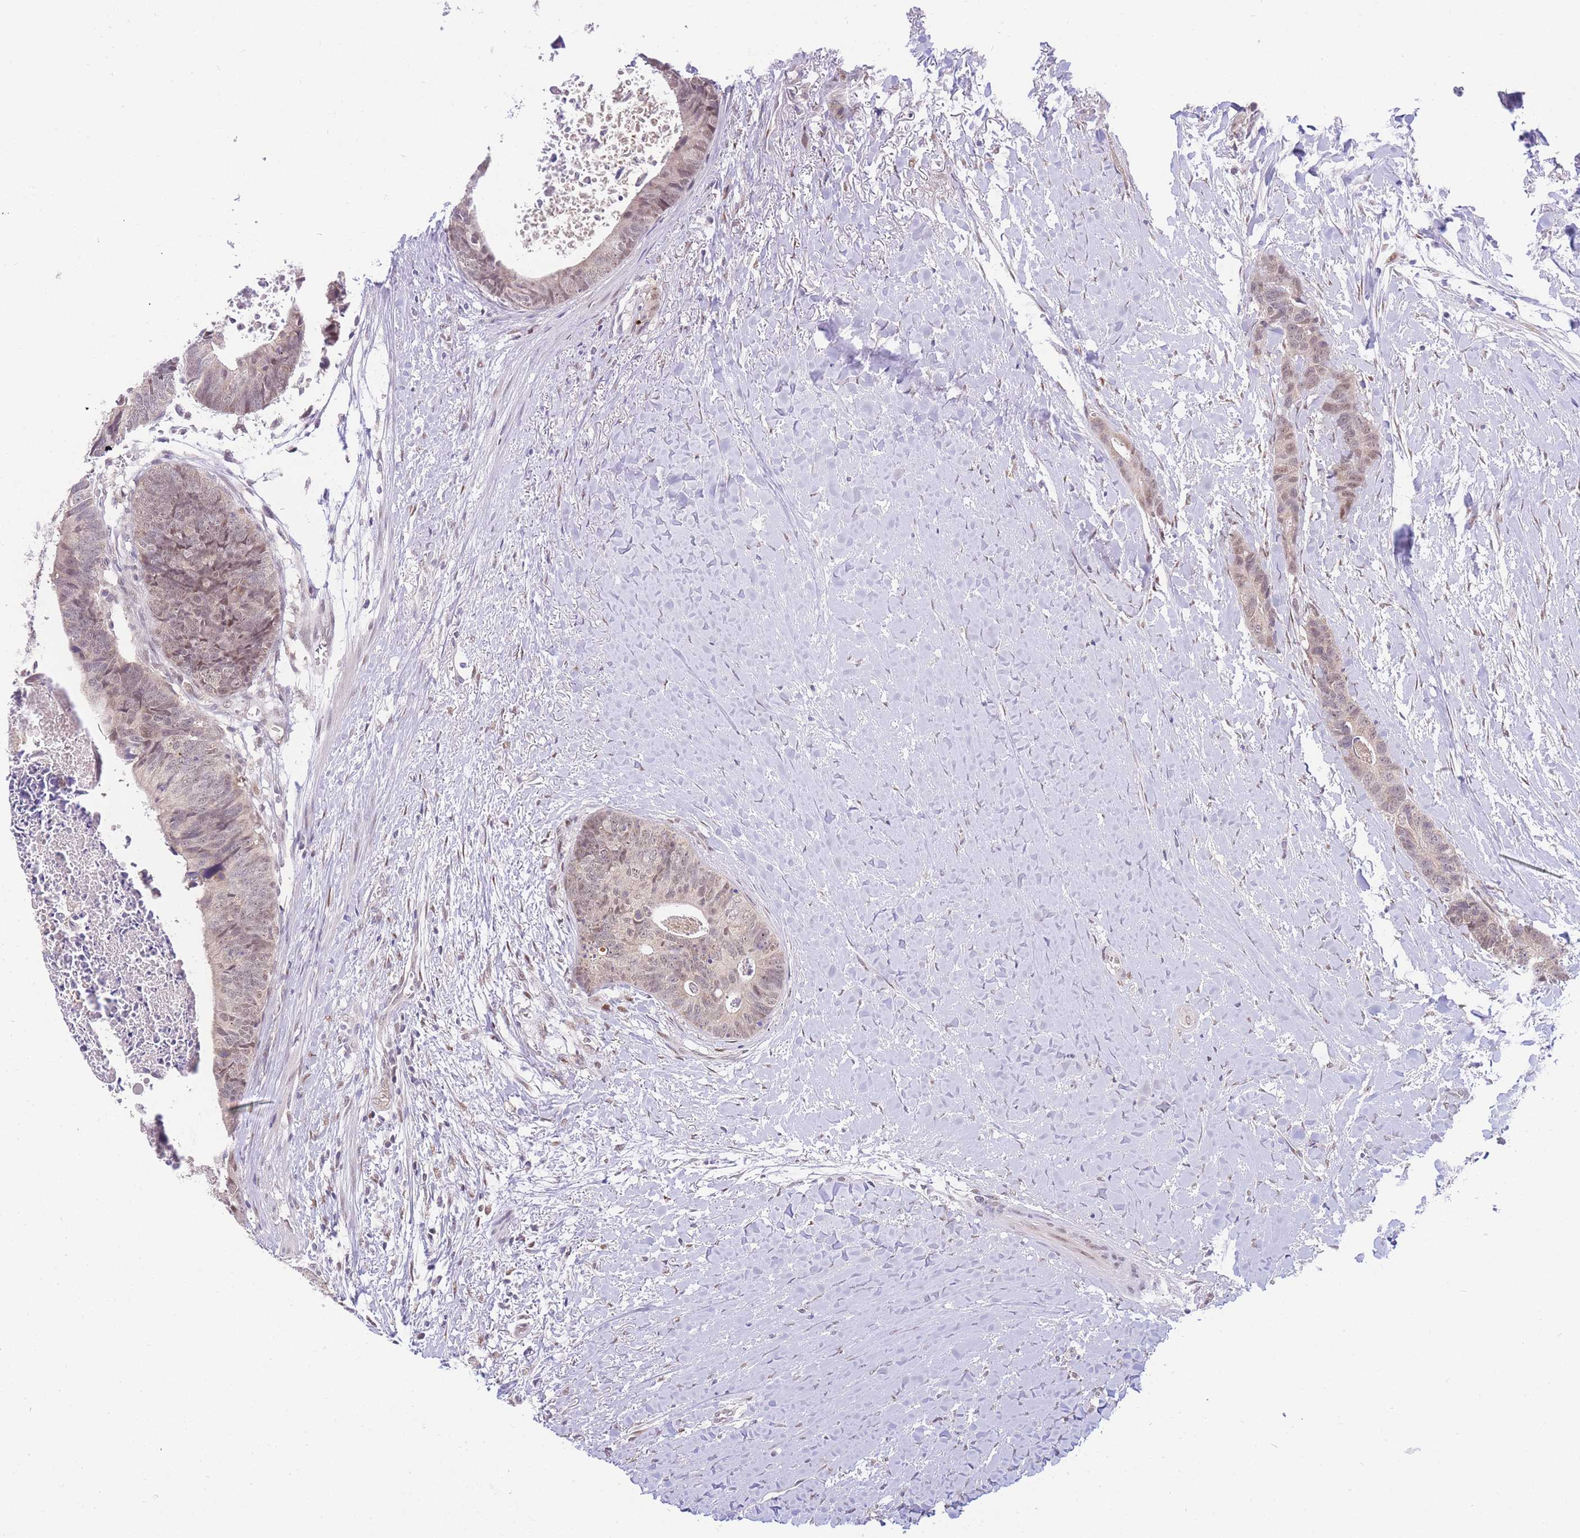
{"staining": {"intensity": "moderate", "quantity": ">75%", "location": "cytoplasmic/membranous,nuclear"}, "tissue": "colorectal cancer", "cell_type": "Tumor cells", "image_type": "cancer", "snomed": [{"axis": "morphology", "description": "Adenocarcinoma, NOS"}, {"axis": "topography", "description": "Colon"}], "caption": "Colorectal cancer (adenocarcinoma) stained with immunohistochemistry (IHC) exhibits moderate cytoplasmic/membranous and nuclear positivity in about >75% of tumor cells.", "gene": "PUS10", "patient": {"sex": "female", "age": 57}}